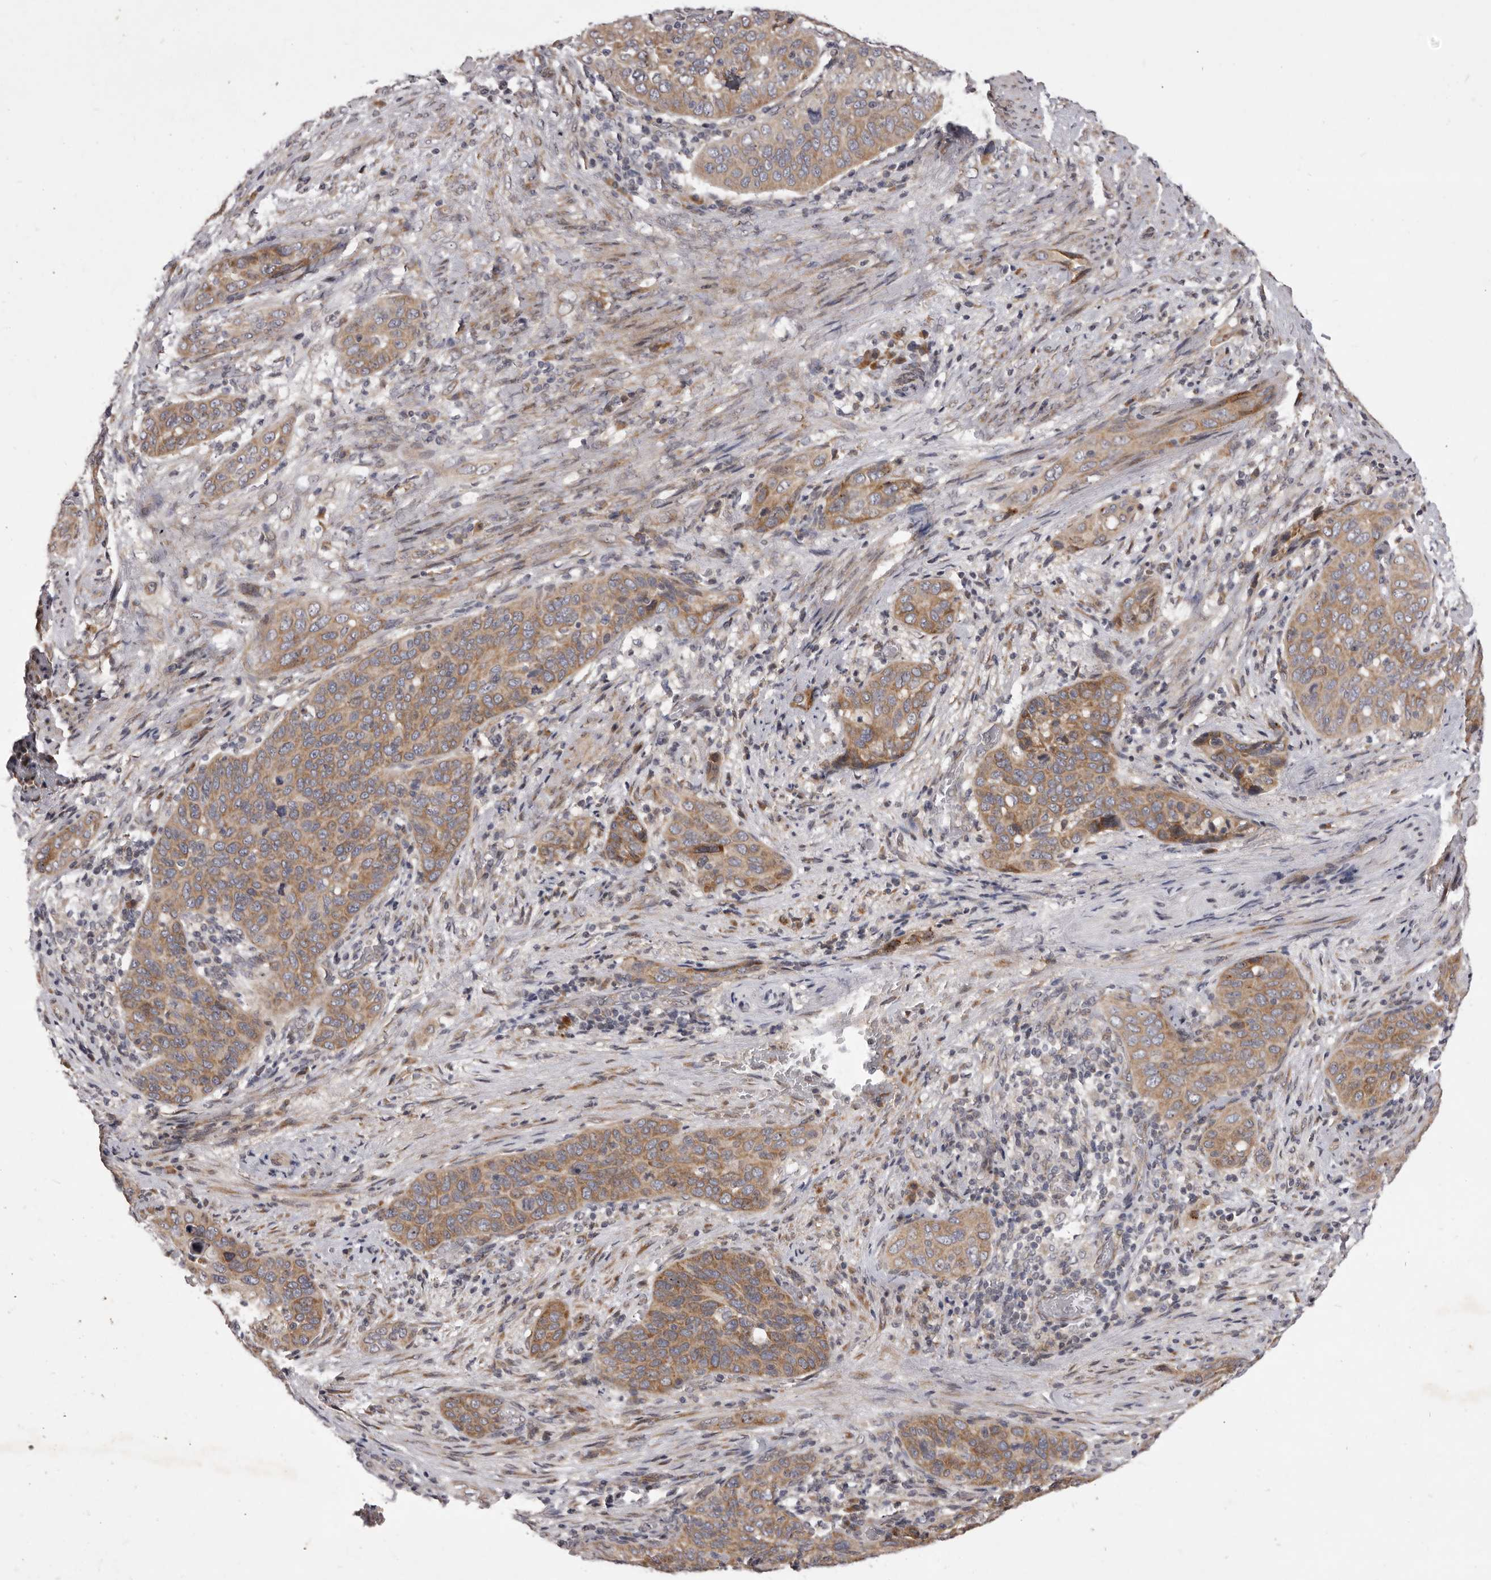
{"staining": {"intensity": "moderate", "quantity": ">75%", "location": "cytoplasmic/membranous"}, "tissue": "cervical cancer", "cell_type": "Tumor cells", "image_type": "cancer", "snomed": [{"axis": "morphology", "description": "Squamous cell carcinoma, NOS"}, {"axis": "topography", "description": "Cervix"}], "caption": "This image shows cervical squamous cell carcinoma stained with immunohistochemistry (IHC) to label a protein in brown. The cytoplasmic/membranous of tumor cells show moderate positivity for the protein. Nuclei are counter-stained blue.", "gene": "TBC1D8B", "patient": {"sex": "female", "age": 60}}